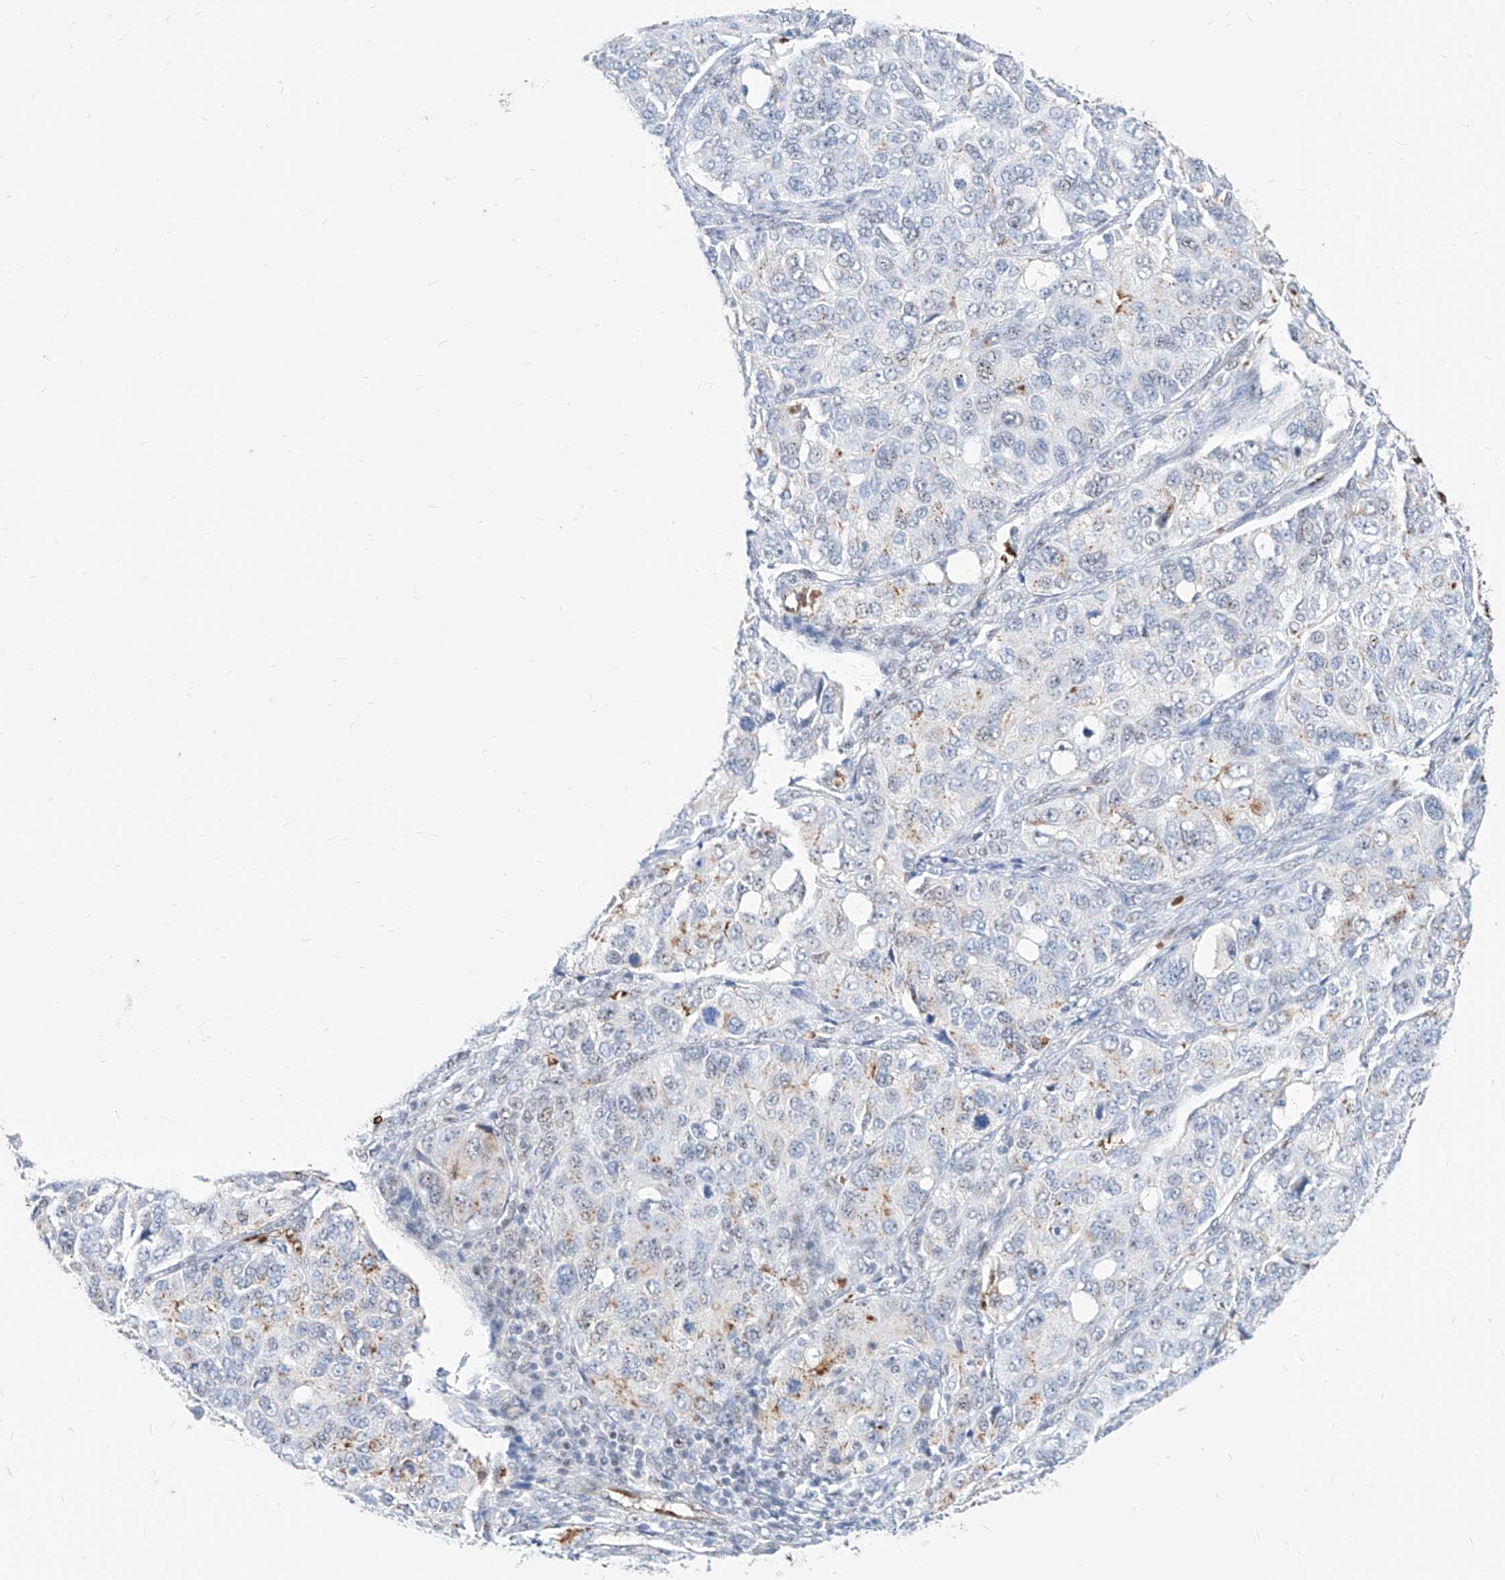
{"staining": {"intensity": "negative", "quantity": "none", "location": "none"}, "tissue": "ovarian cancer", "cell_type": "Tumor cells", "image_type": "cancer", "snomed": [{"axis": "morphology", "description": "Carcinoma, endometroid"}, {"axis": "topography", "description": "Ovary"}], "caption": "The immunohistochemistry photomicrograph has no significant staining in tumor cells of ovarian cancer tissue.", "gene": "ZFP42", "patient": {"sex": "female", "age": 51}}